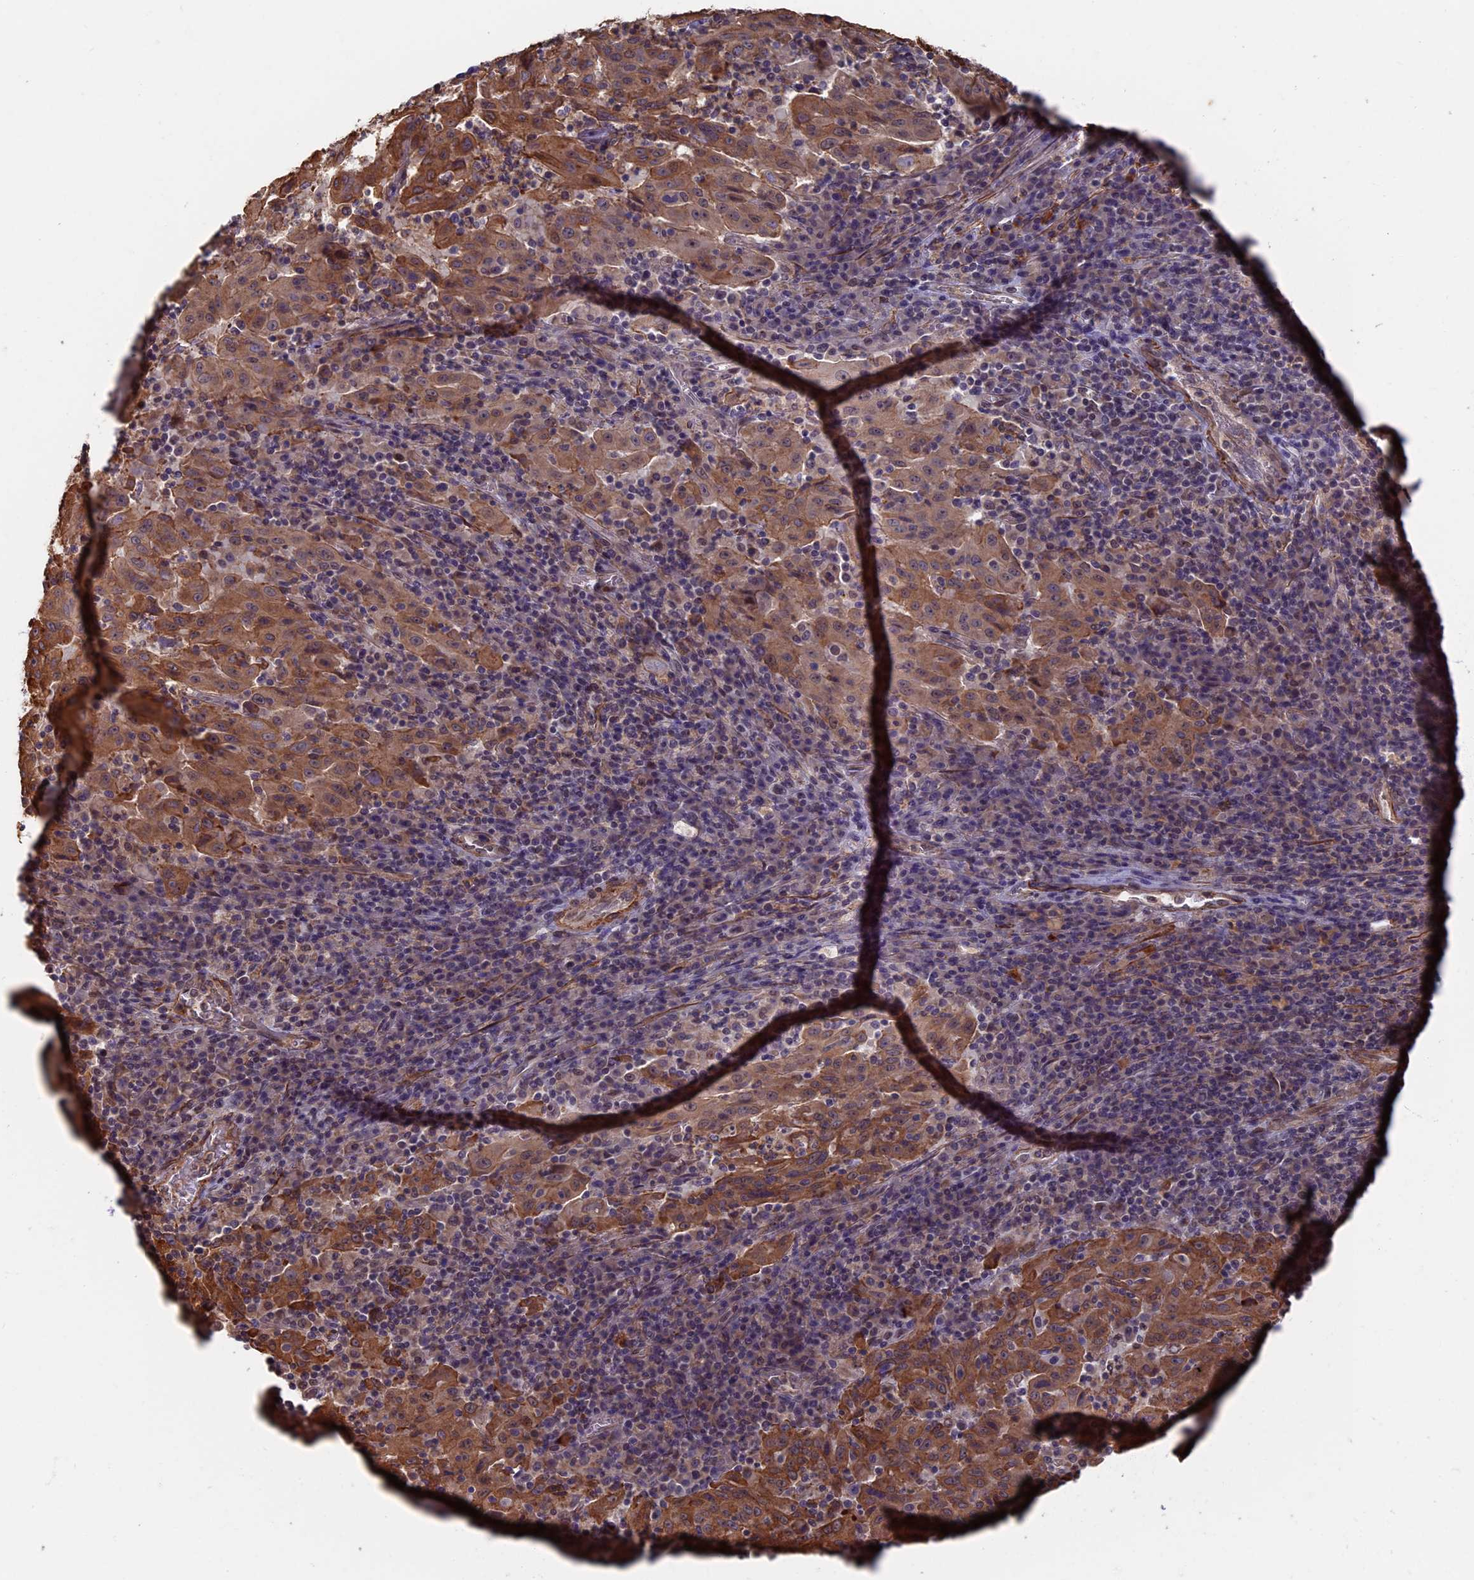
{"staining": {"intensity": "moderate", "quantity": ">75%", "location": "cytoplasmic/membranous"}, "tissue": "pancreatic cancer", "cell_type": "Tumor cells", "image_type": "cancer", "snomed": [{"axis": "morphology", "description": "Adenocarcinoma, NOS"}, {"axis": "topography", "description": "Pancreas"}], "caption": "The photomicrograph displays immunohistochemical staining of pancreatic cancer (adenocarcinoma). There is moderate cytoplasmic/membranous staining is seen in approximately >75% of tumor cells.", "gene": "CTDP1", "patient": {"sex": "male", "age": 63}}